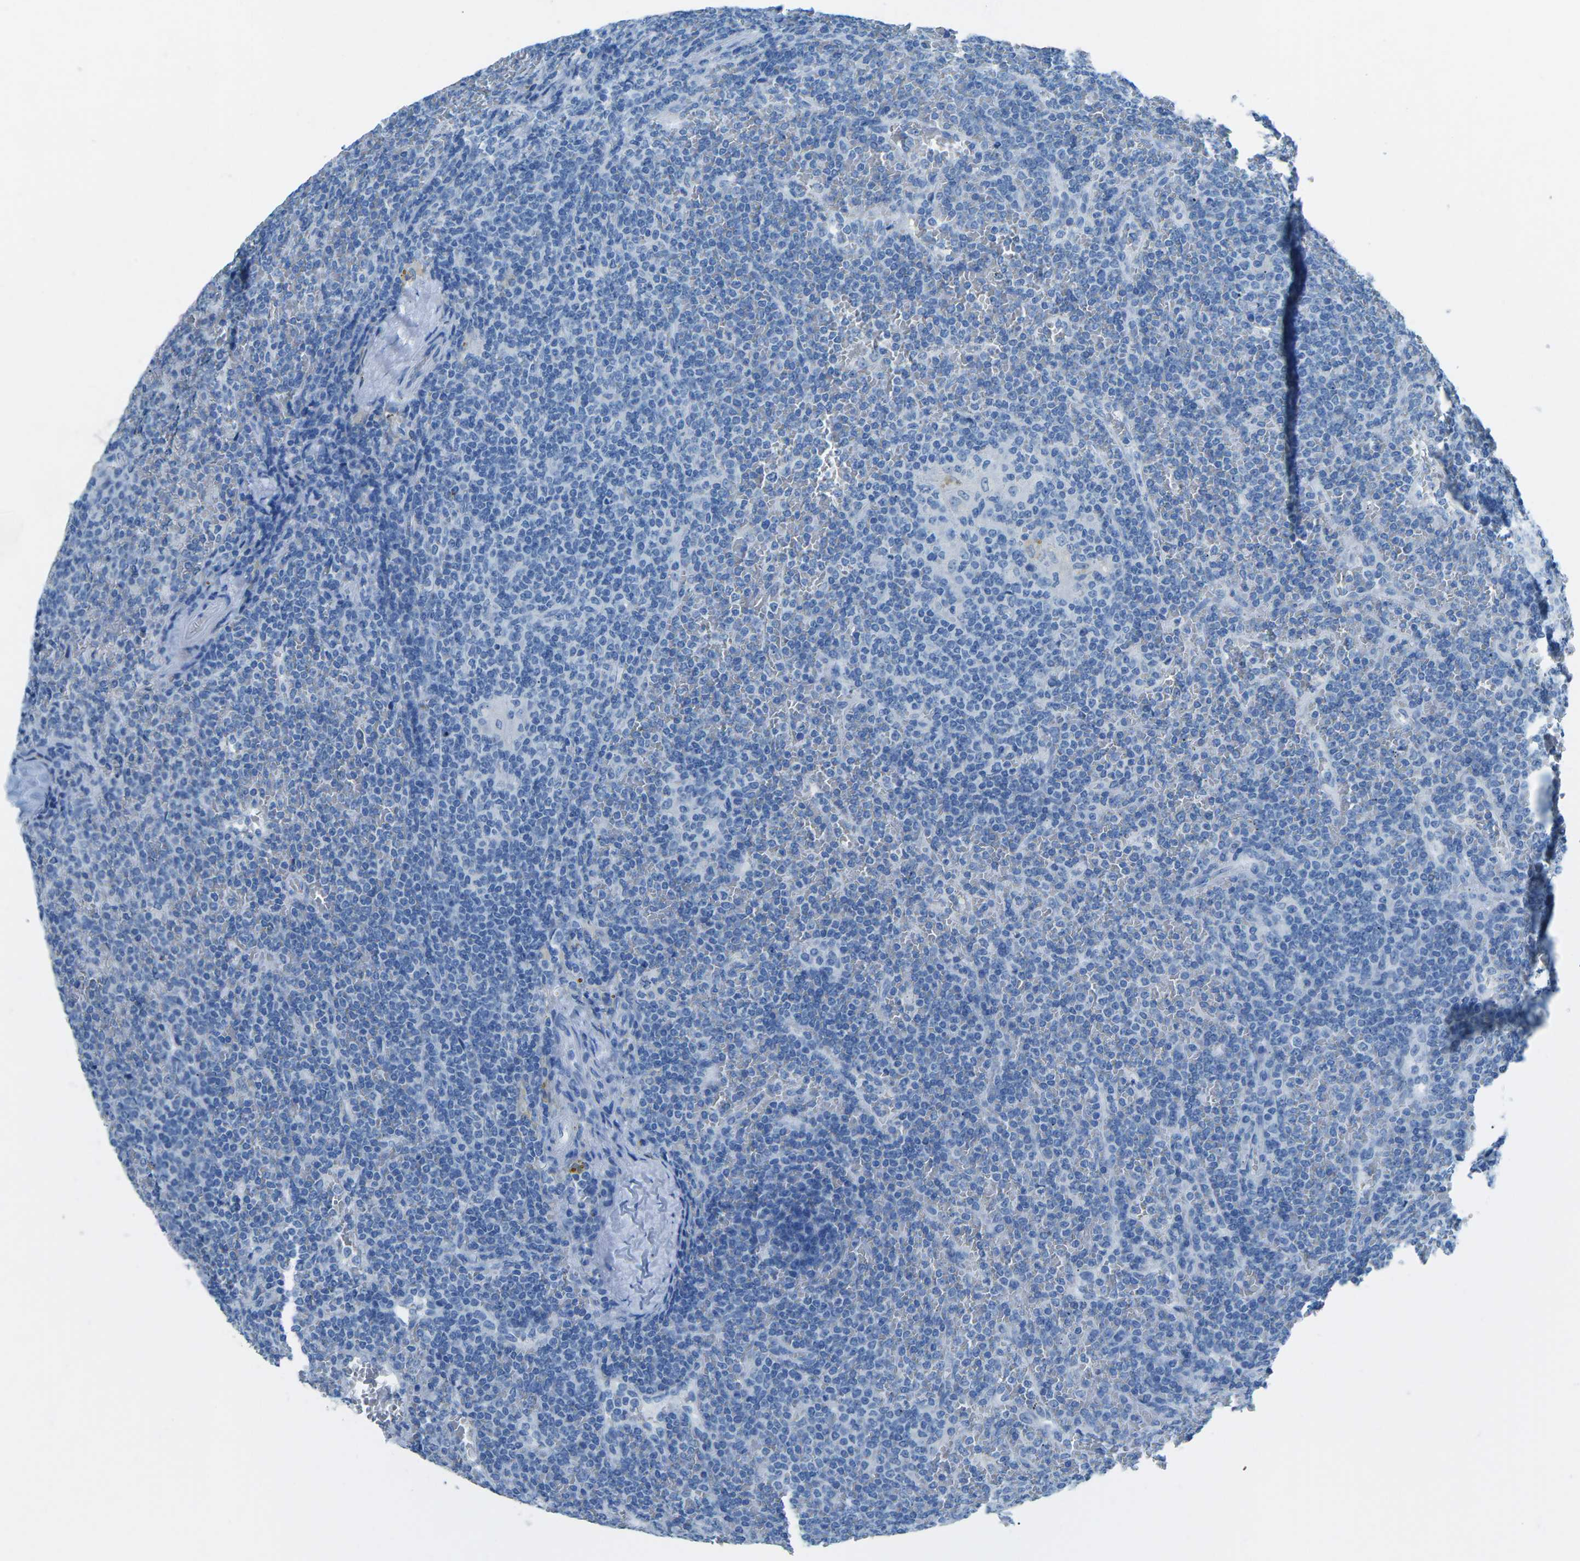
{"staining": {"intensity": "negative", "quantity": "none", "location": "none"}, "tissue": "lymphoma", "cell_type": "Tumor cells", "image_type": "cancer", "snomed": [{"axis": "morphology", "description": "Malignant lymphoma, non-Hodgkin's type, Low grade"}, {"axis": "topography", "description": "Spleen"}], "caption": "The immunohistochemistry image has no significant expression in tumor cells of lymphoma tissue.", "gene": "MYH8", "patient": {"sex": "female", "age": 19}}